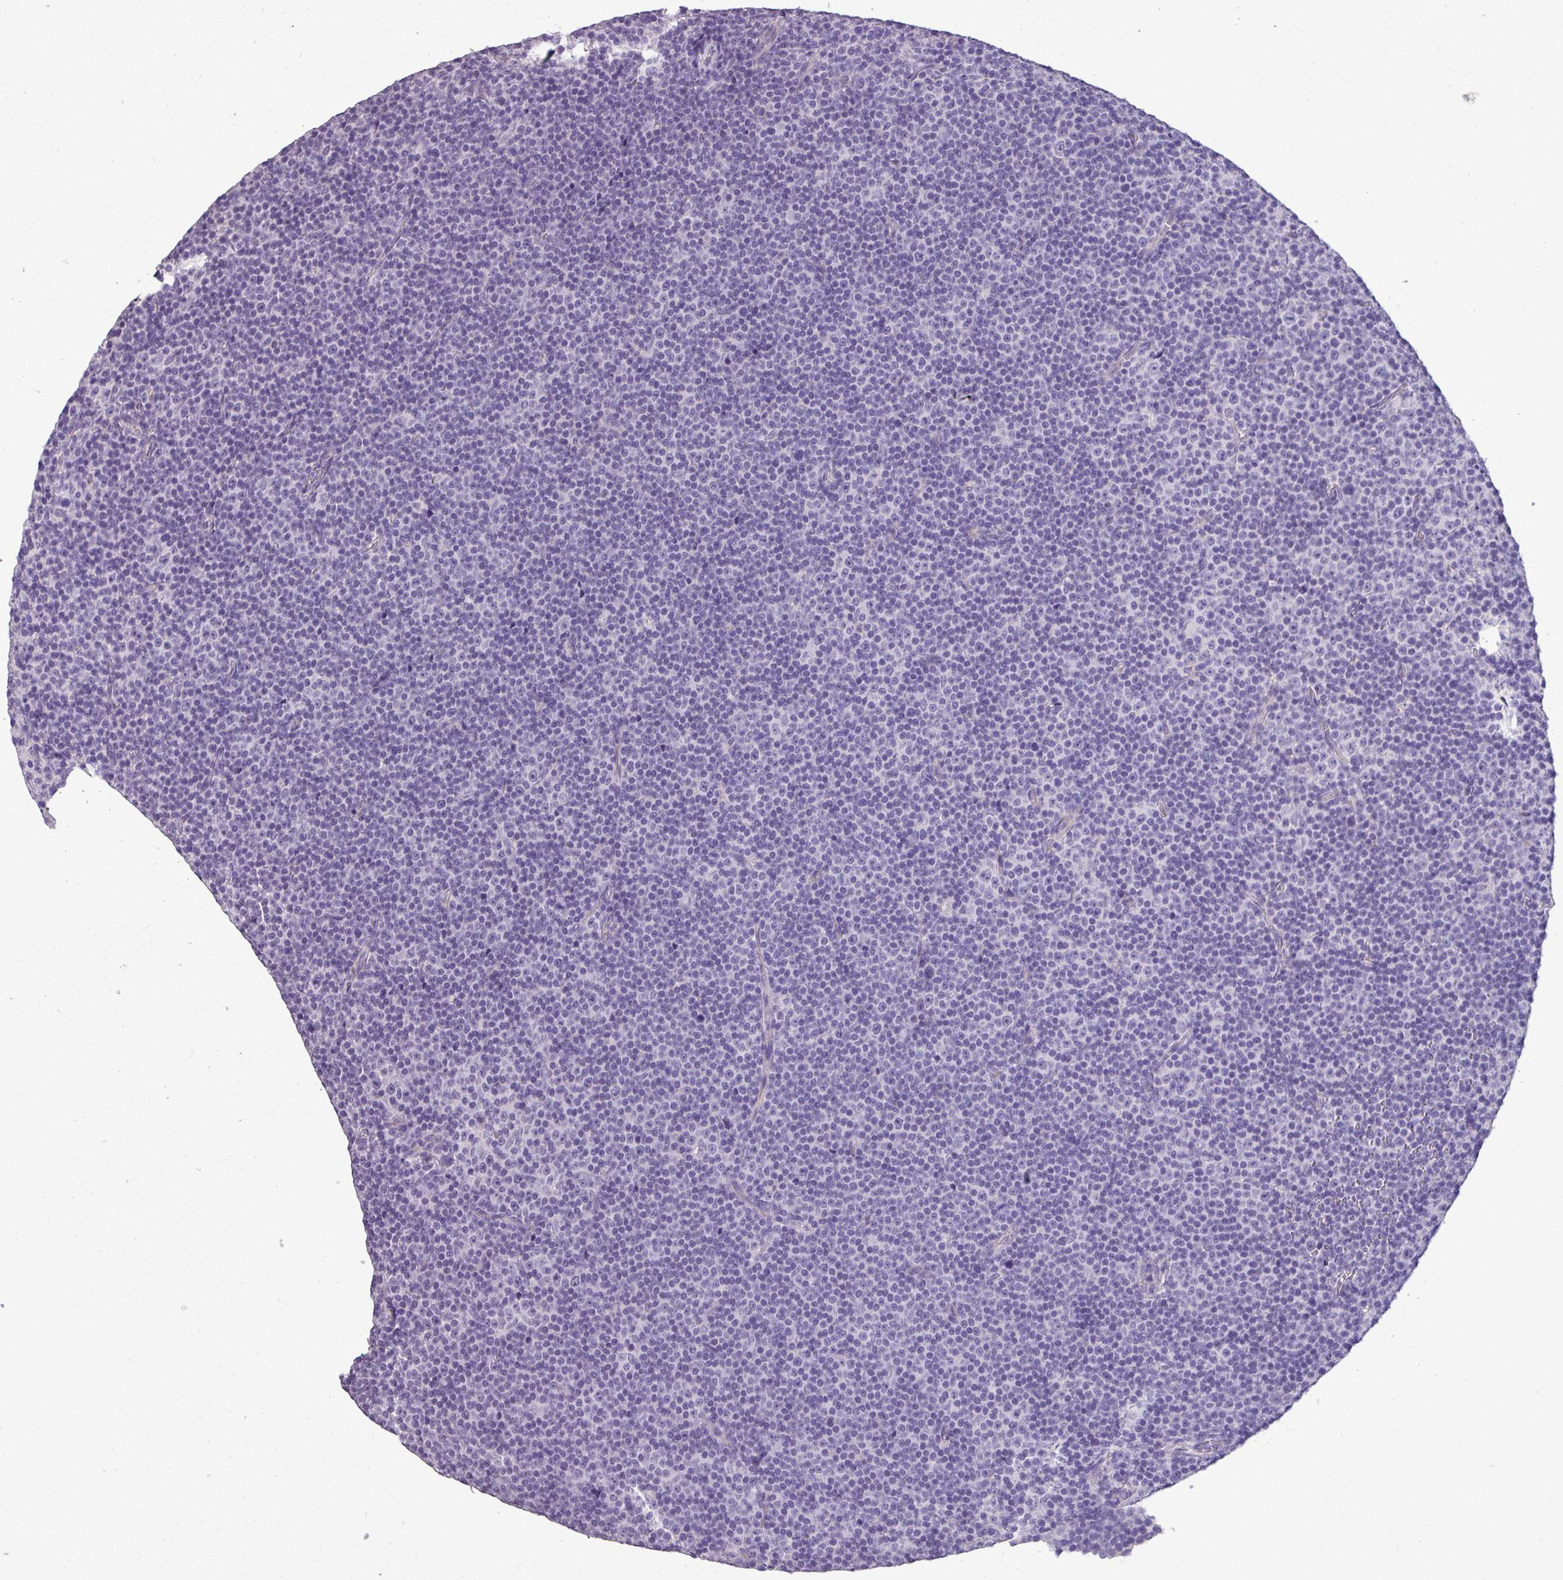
{"staining": {"intensity": "negative", "quantity": "none", "location": "none"}, "tissue": "lymphoma", "cell_type": "Tumor cells", "image_type": "cancer", "snomed": [{"axis": "morphology", "description": "Malignant lymphoma, non-Hodgkin's type, Low grade"}, {"axis": "topography", "description": "Lymph node"}], "caption": "Tumor cells show no significant protein expression in lymphoma.", "gene": "ALDH2", "patient": {"sex": "female", "age": 67}}